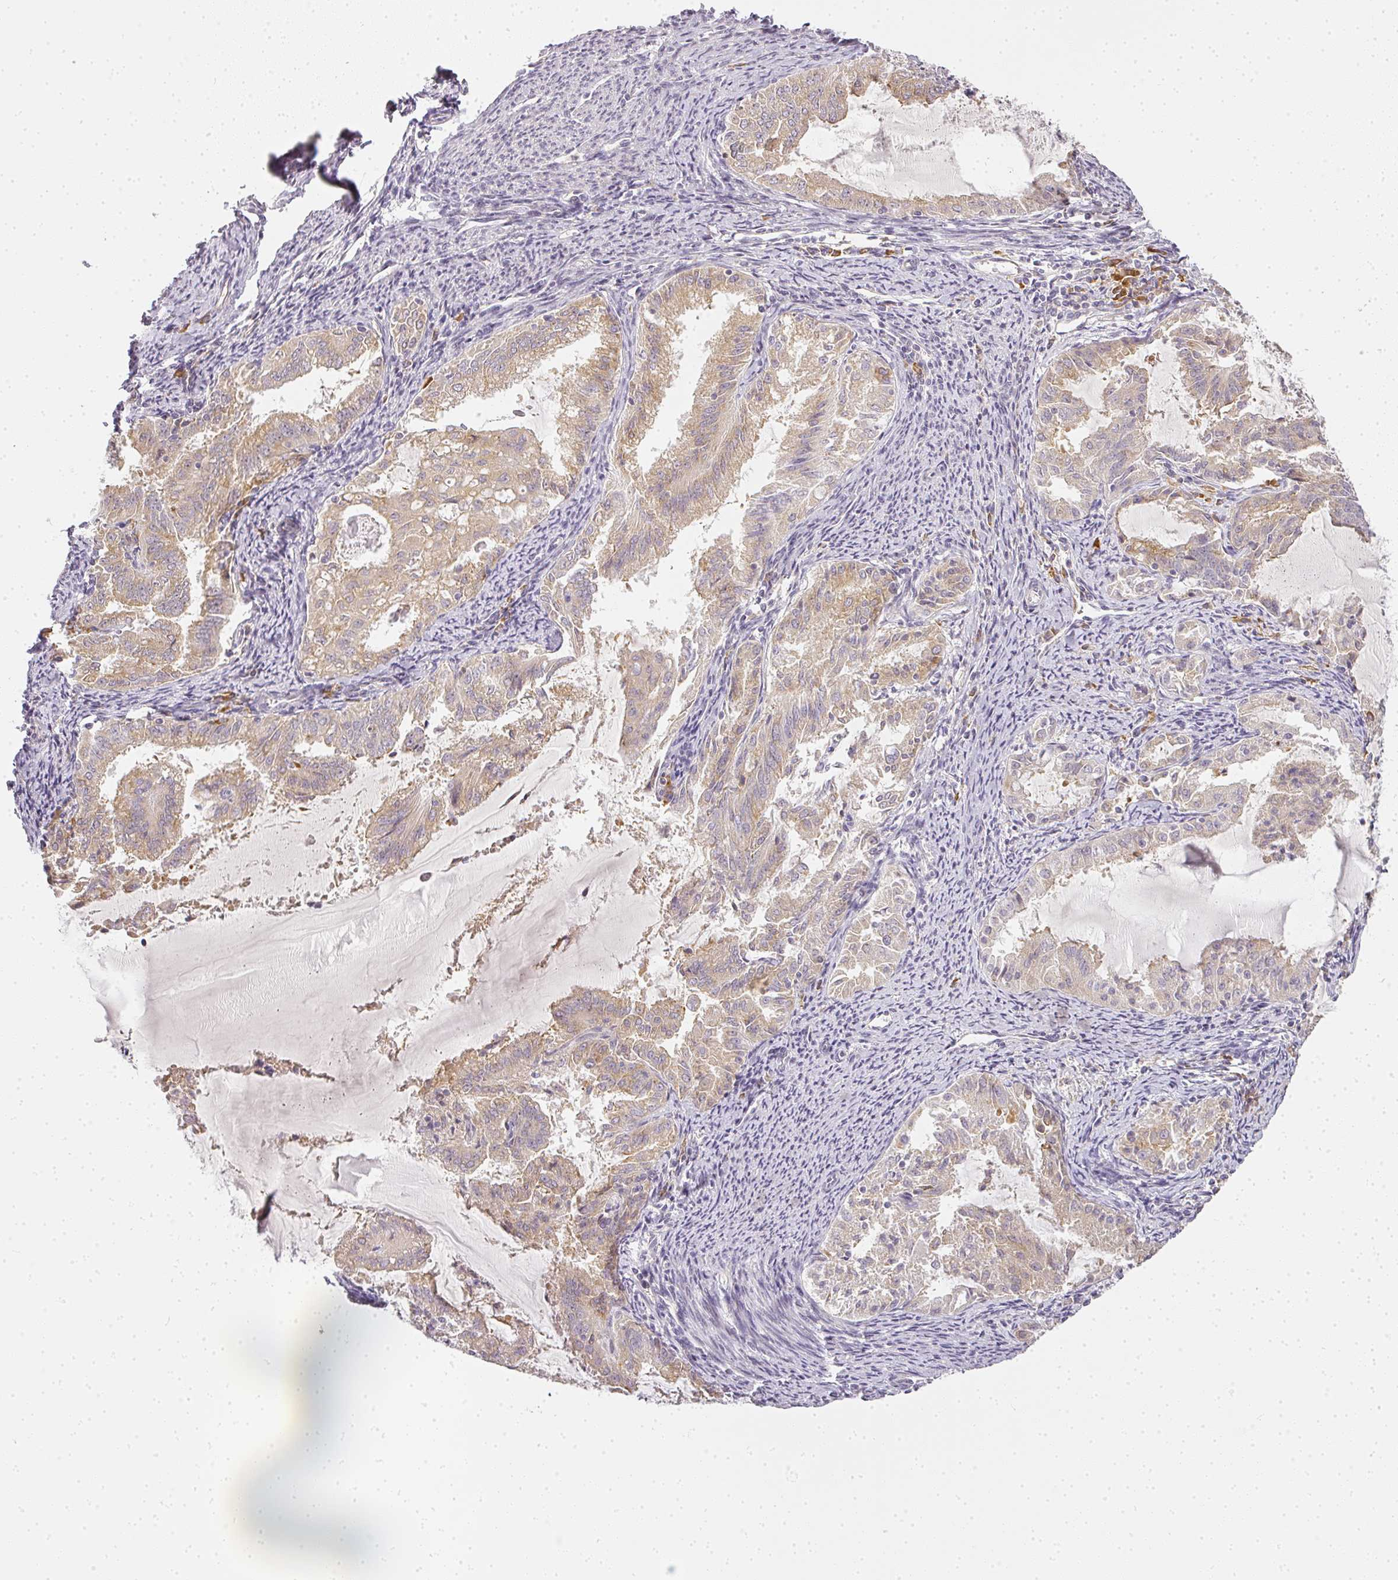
{"staining": {"intensity": "weak", "quantity": "25%-75%", "location": "cytoplasmic/membranous"}, "tissue": "endometrial cancer", "cell_type": "Tumor cells", "image_type": "cancer", "snomed": [{"axis": "morphology", "description": "Adenocarcinoma, NOS"}, {"axis": "topography", "description": "Endometrium"}], "caption": "Endometrial cancer stained with IHC shows weak cytoplasmic/membranous staining in about 25%-75% of tumor cells.", "gene": "MED19", "patient": {"sex": "female", "age": 70}}